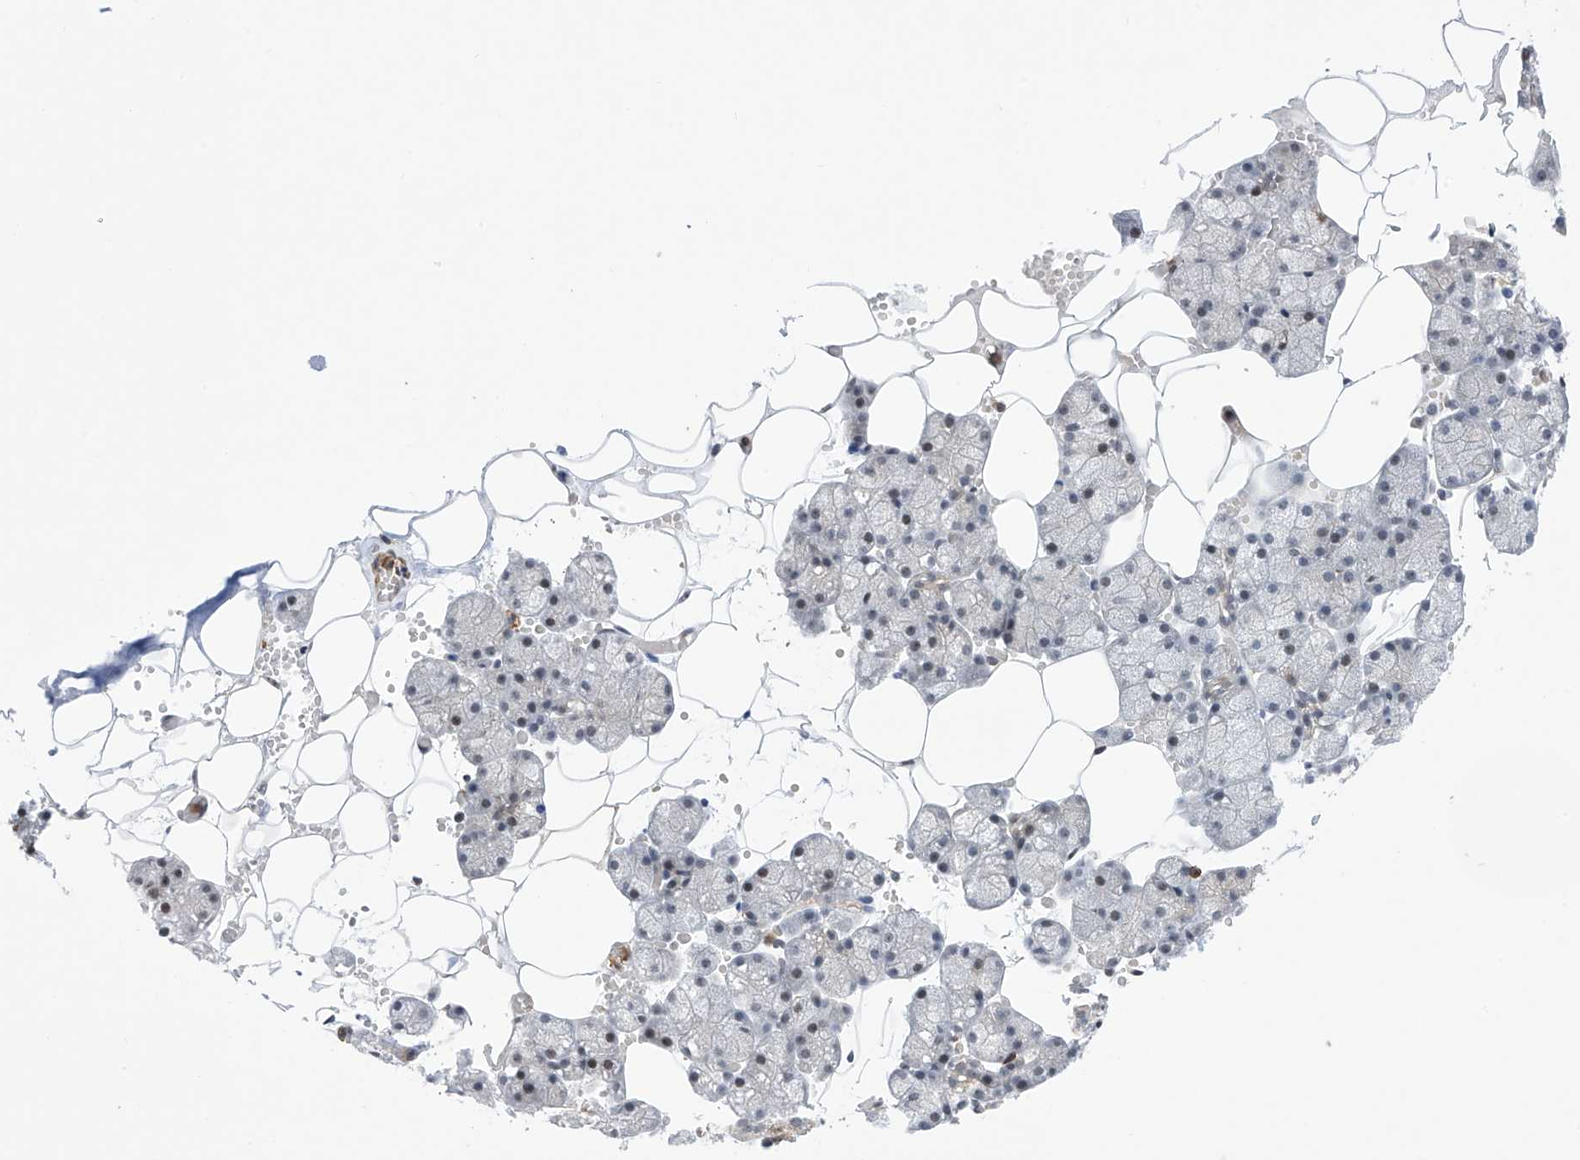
{"staining": {"intensity": "weak", "quantity": "<25%", "location": "nuclear"}, "tissue": "salivary gland", "cell_type": "Glandular cells", "image_type": "normal", "snomed": [{"axis": "morphology", "description": "Normal tissue, NOS"}, {"axis": "topography", "description": "Salivary gland"}], "caption": "Immunohistochemistry of unremarkable human salivary gland demonstrates no staining in glandular cells.", "gene": "MSL3", "patient": {"sex": "male", "age": 62}}